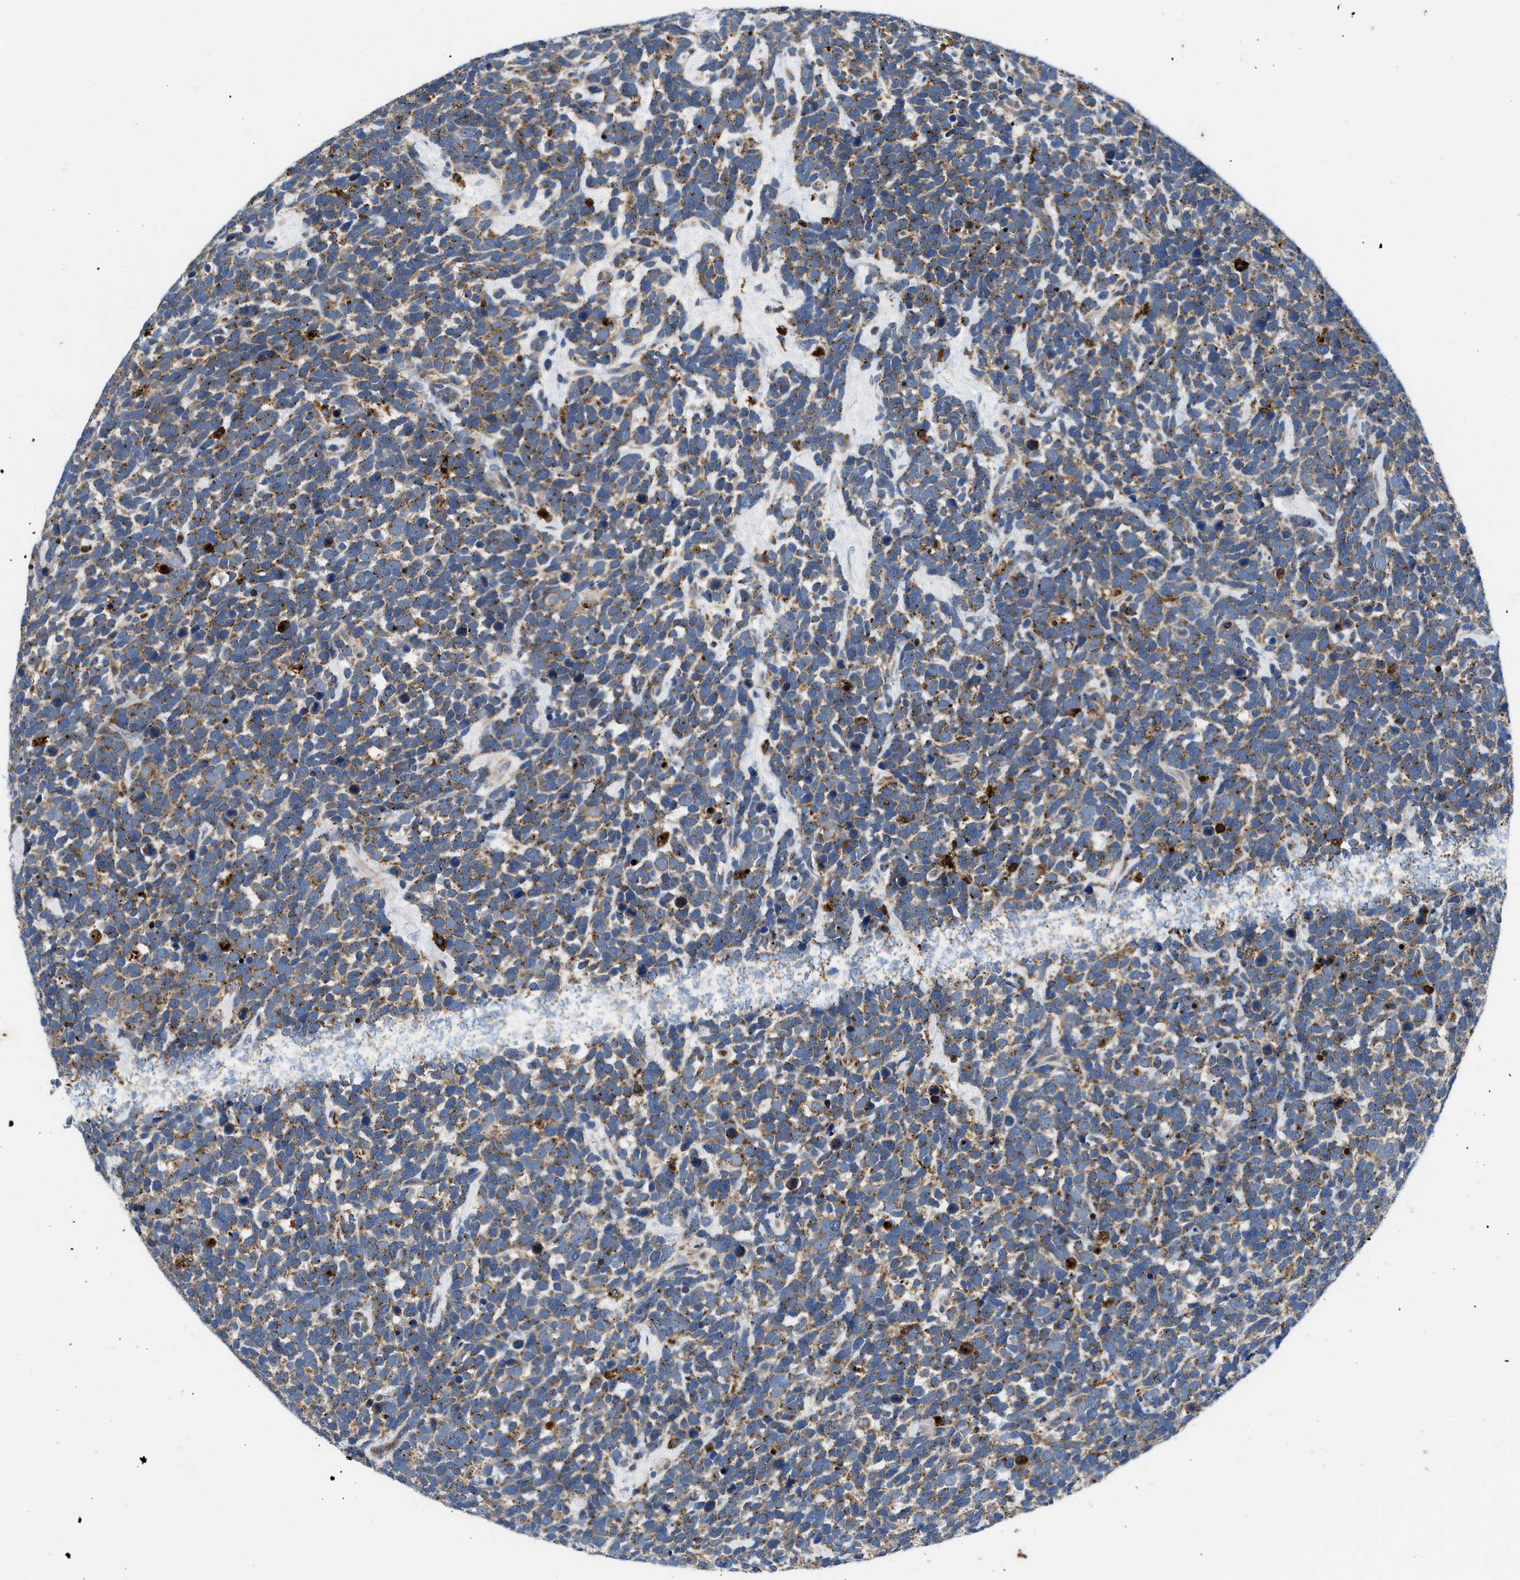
{"staining": {"intensity": "moderate", "quantity": ">75%", "location": "cytoplasmic/membranous"}, "tissue": "urothelial cancer", "cell_type": "Tumor cells", "image_type": "cancer", "snomed": [{"axis": "morphology", "description": "Urothelial carcinoma, High grade"}, {"axis": "topography", "description": "Urinary bladder"}], "caption": "This is an image of IHC staining of urothelial cancer, which shows moderate expression in the cytoplasmic/membranous of tumor cells.", "gene": "ENPP4", "patient": {"sex": "female", "age": 82}}